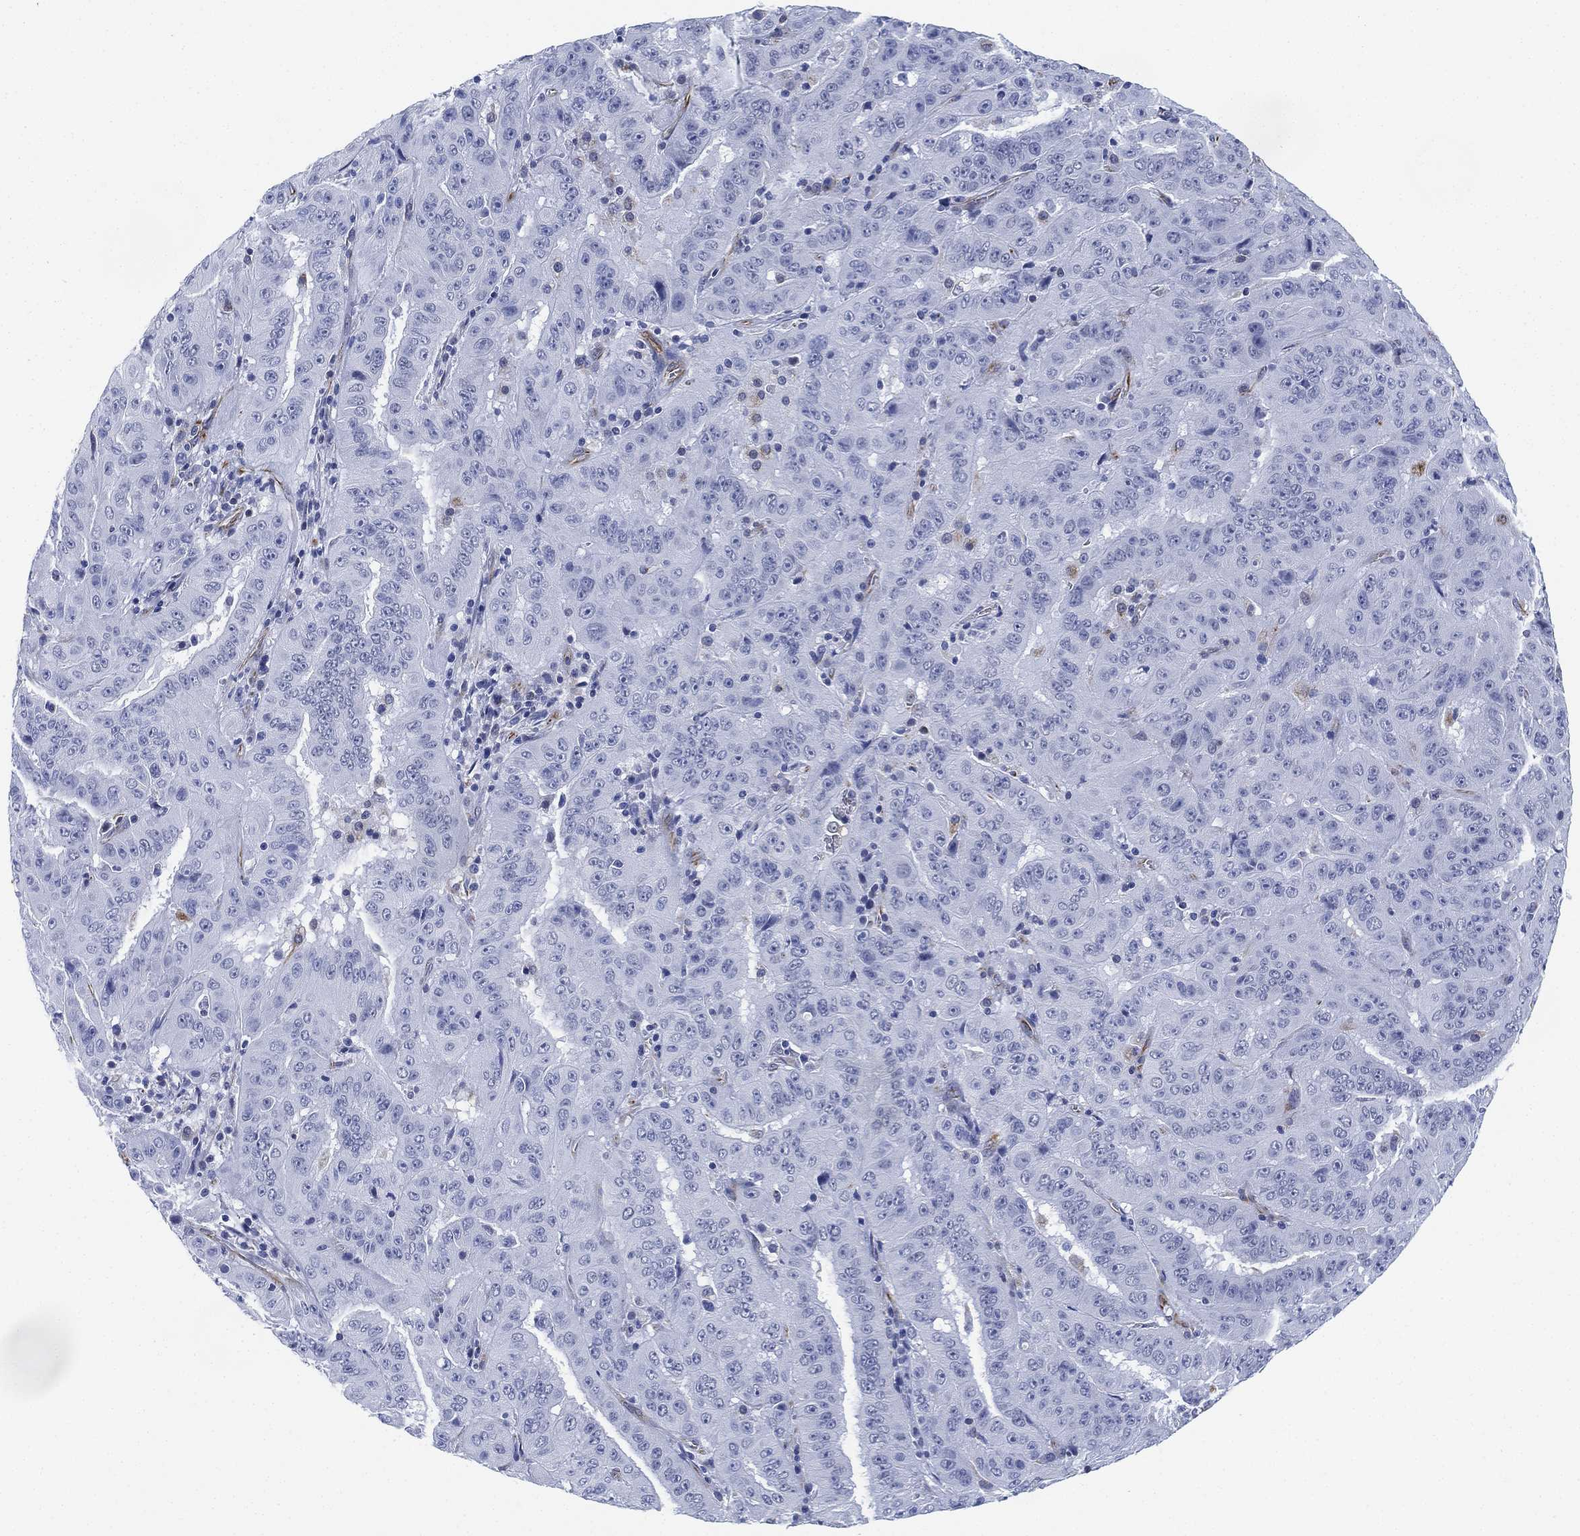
{"staining": {"intensity": "negative", "quantity": "none", "location": "none"}, "tissue": "pancreatic cancer", "cell_type": "Tumor cells", "image_type": "cancer", "snomed": [{"axis": "morphology", "description": "Adenocarcinoma, NOS"}, {"axis": "topography", "description": "Pancreas"}], "caption": "High magnification brightfield microscopy of pancreatic cancer (adenocarcinoma) stained with DAB (brown) and counterstained with hematoxylin (blue): tumor cells show no significant expression.", "gene": "PSKH2", "patient": {"sex": "male", "age": 63}}